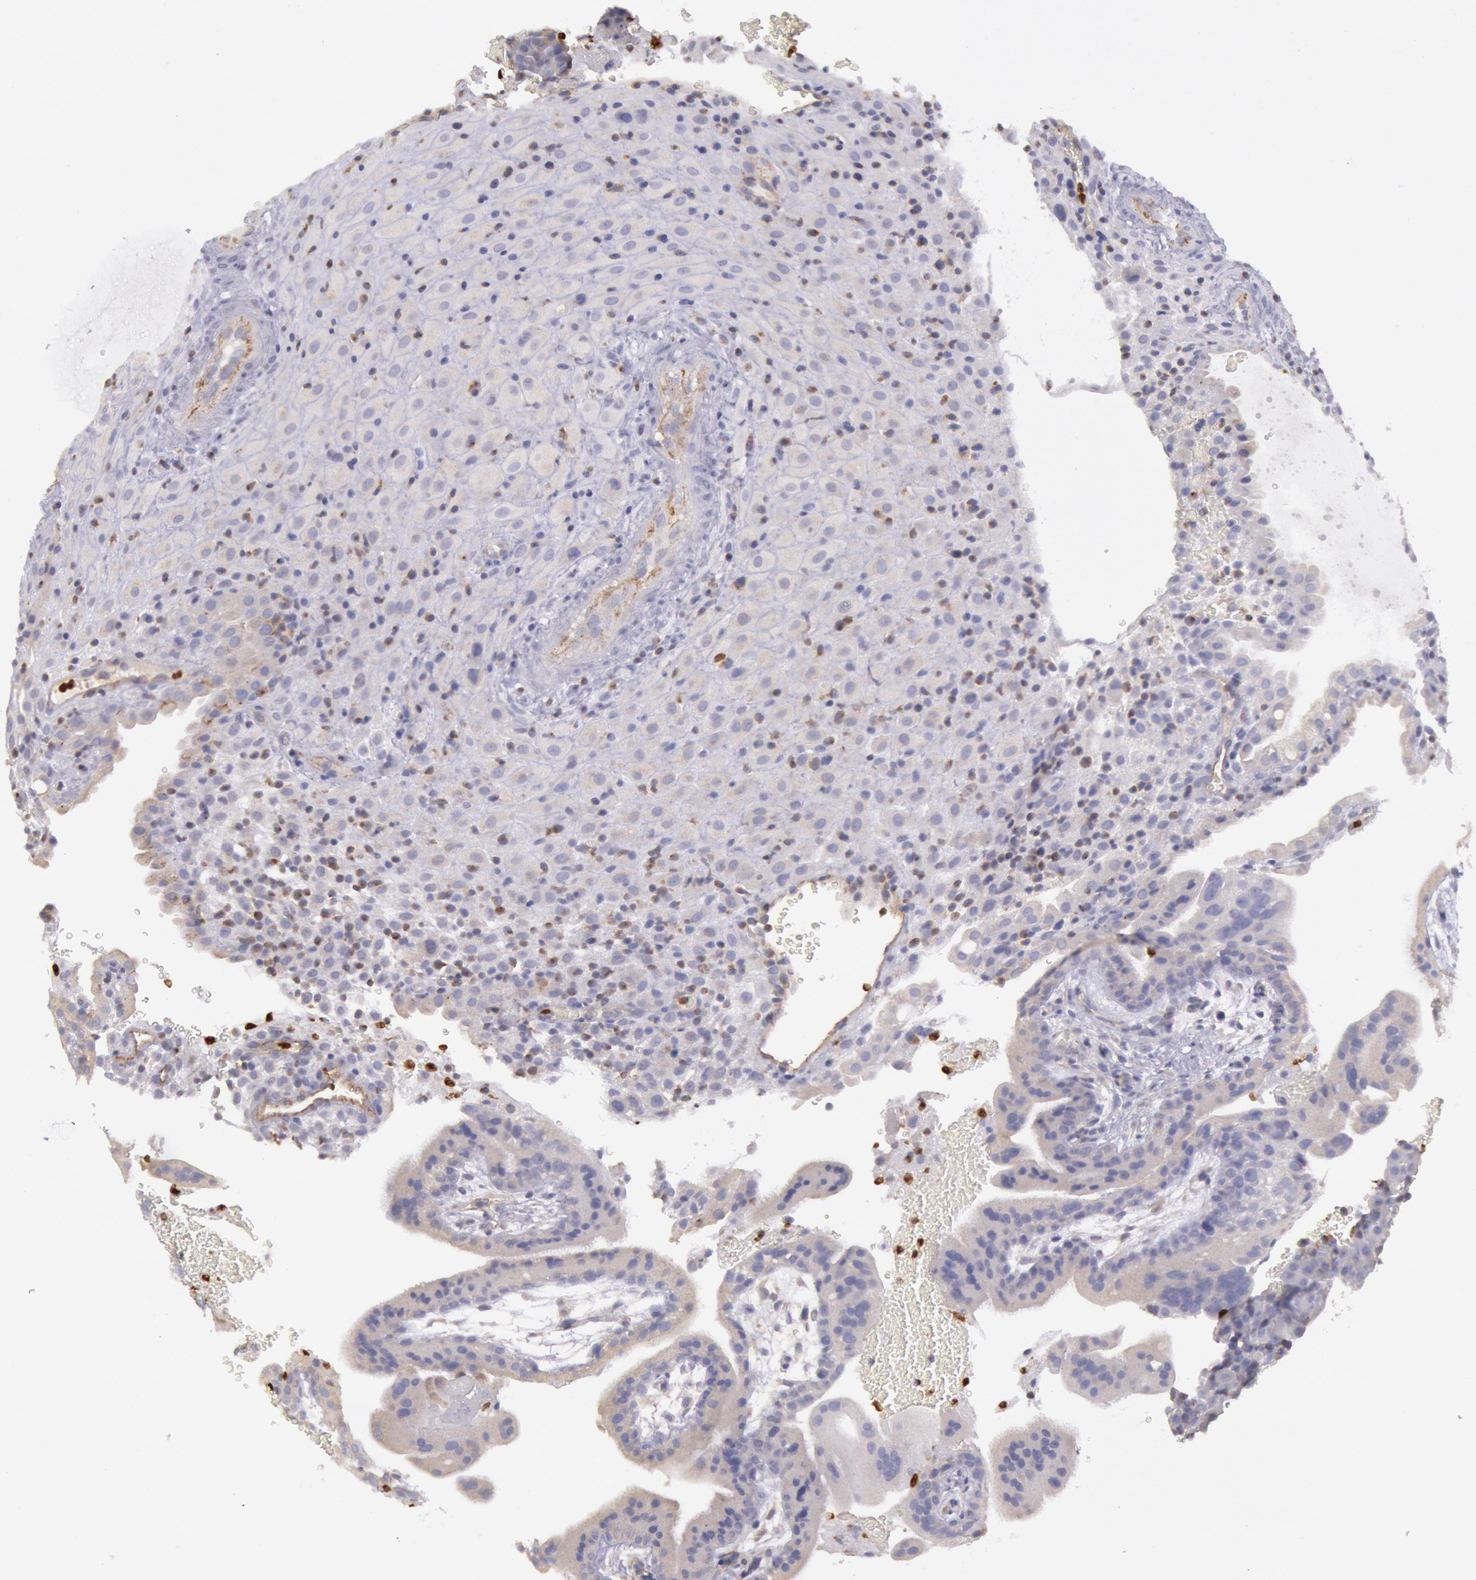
{"staining": {"intensity": "weak", "quantity": ">75%", "location": "cytoplasmic/membranous"}, "tissue": "placenta", "cell_type": "Decidual cells", "image_type": "normal", "snomed": [{"axis": "morphology", "description": "Normal tissue, NOS"}, {"axis": "topography", "description": "Placenta"}], "caption": "Immunohistochemistry (DAB) staining of normal placenta reveals weak cytoplasmic/membranous protein positivity in approximately >75% of decidual cells.", "gene": "RAB27A", "patient": {"sex": "female", "age": 19}}